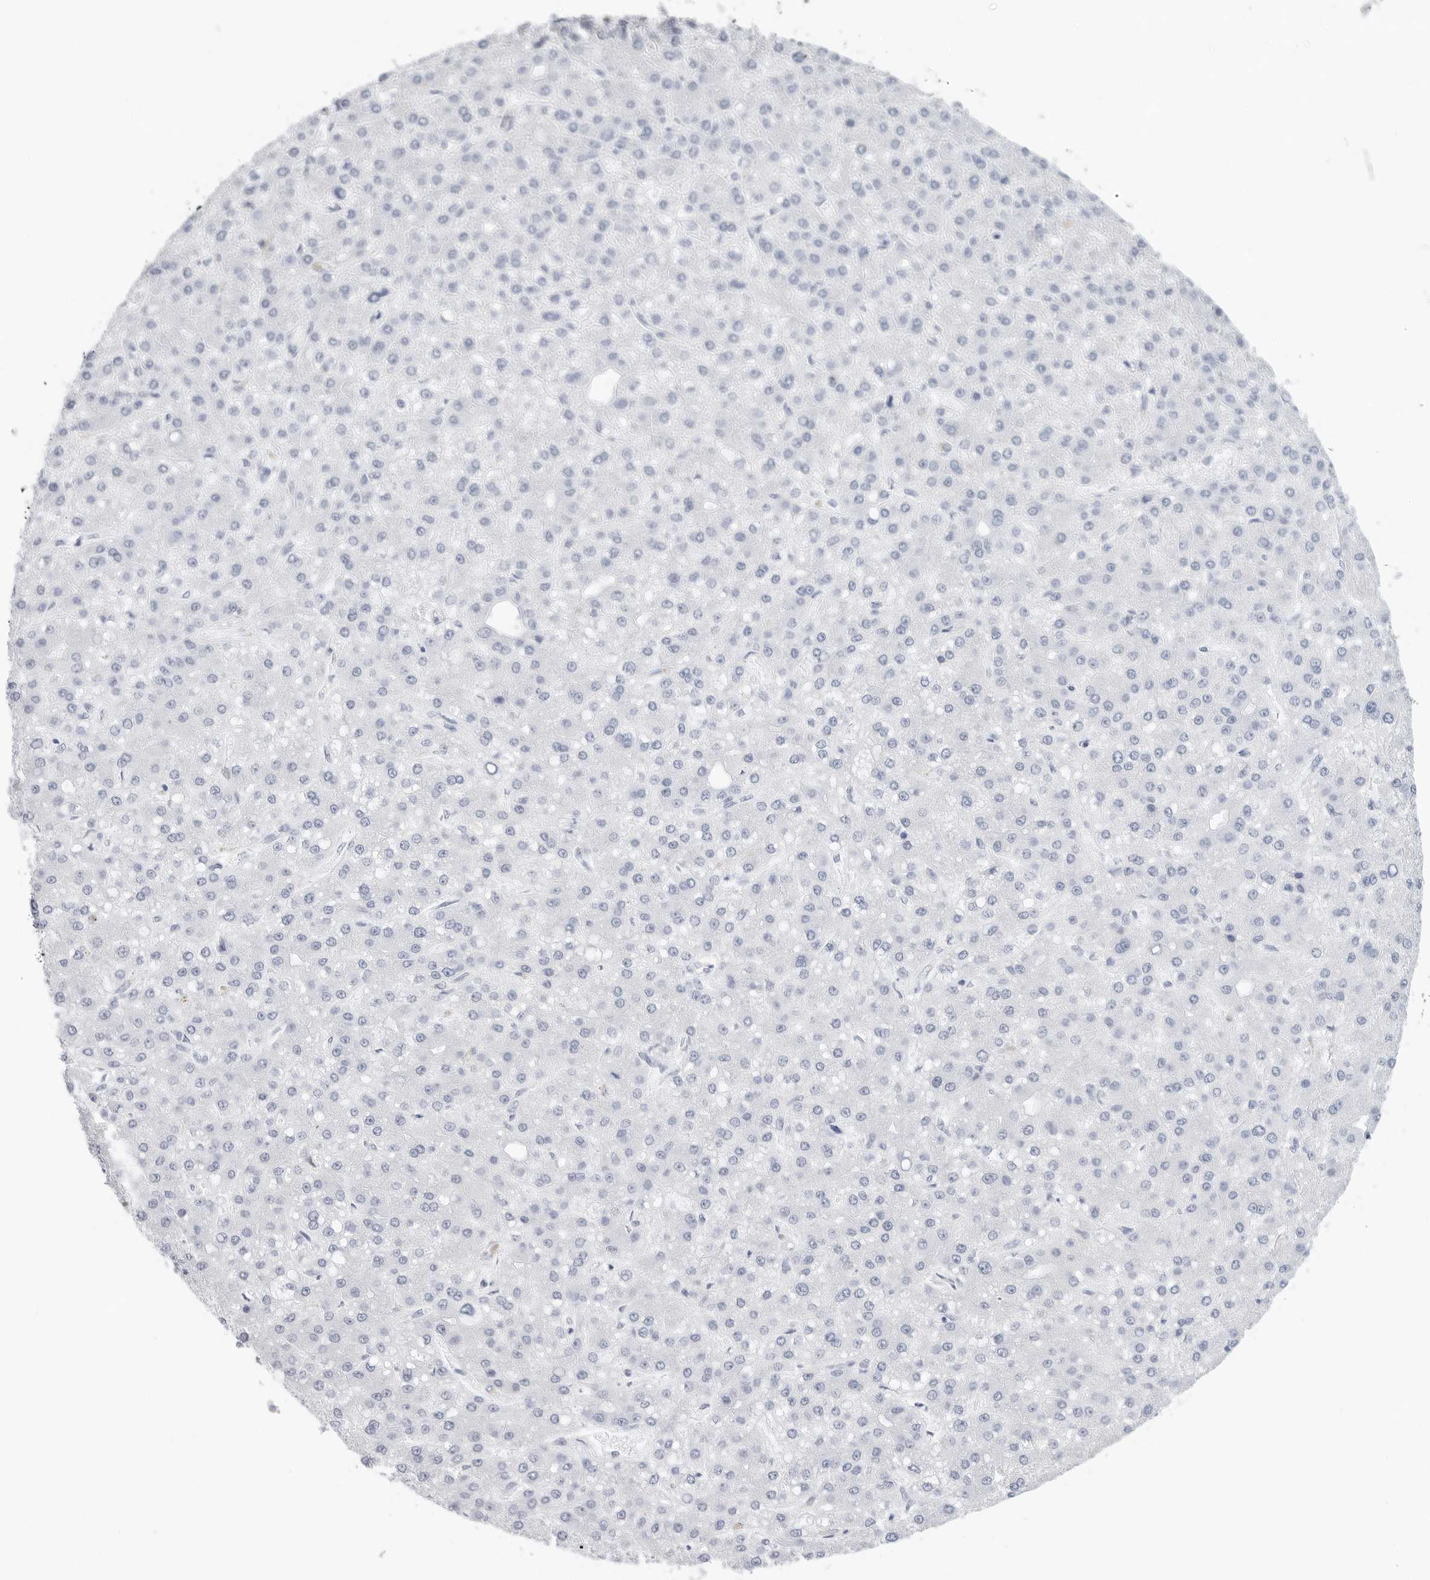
{"staining": {"intensity": "negative", "quantity": "none", "location": "none"}, "tissue": "liver cancer", "cell_type": "Tumor cells", "image_type": "cancer", "snomed": [{"axis": "morphology", "description": "Carcinoma, Hepatocellular, NOS"}, {"axis": "topography", "description": "Liver"}], "caption": "An image of hepatocellular carcinoma (liver) stained for a protein exhibits no brown staining in tumor cells.", "gene": "SLC19A1", "patient": {"sex": "male", "age": 67}}